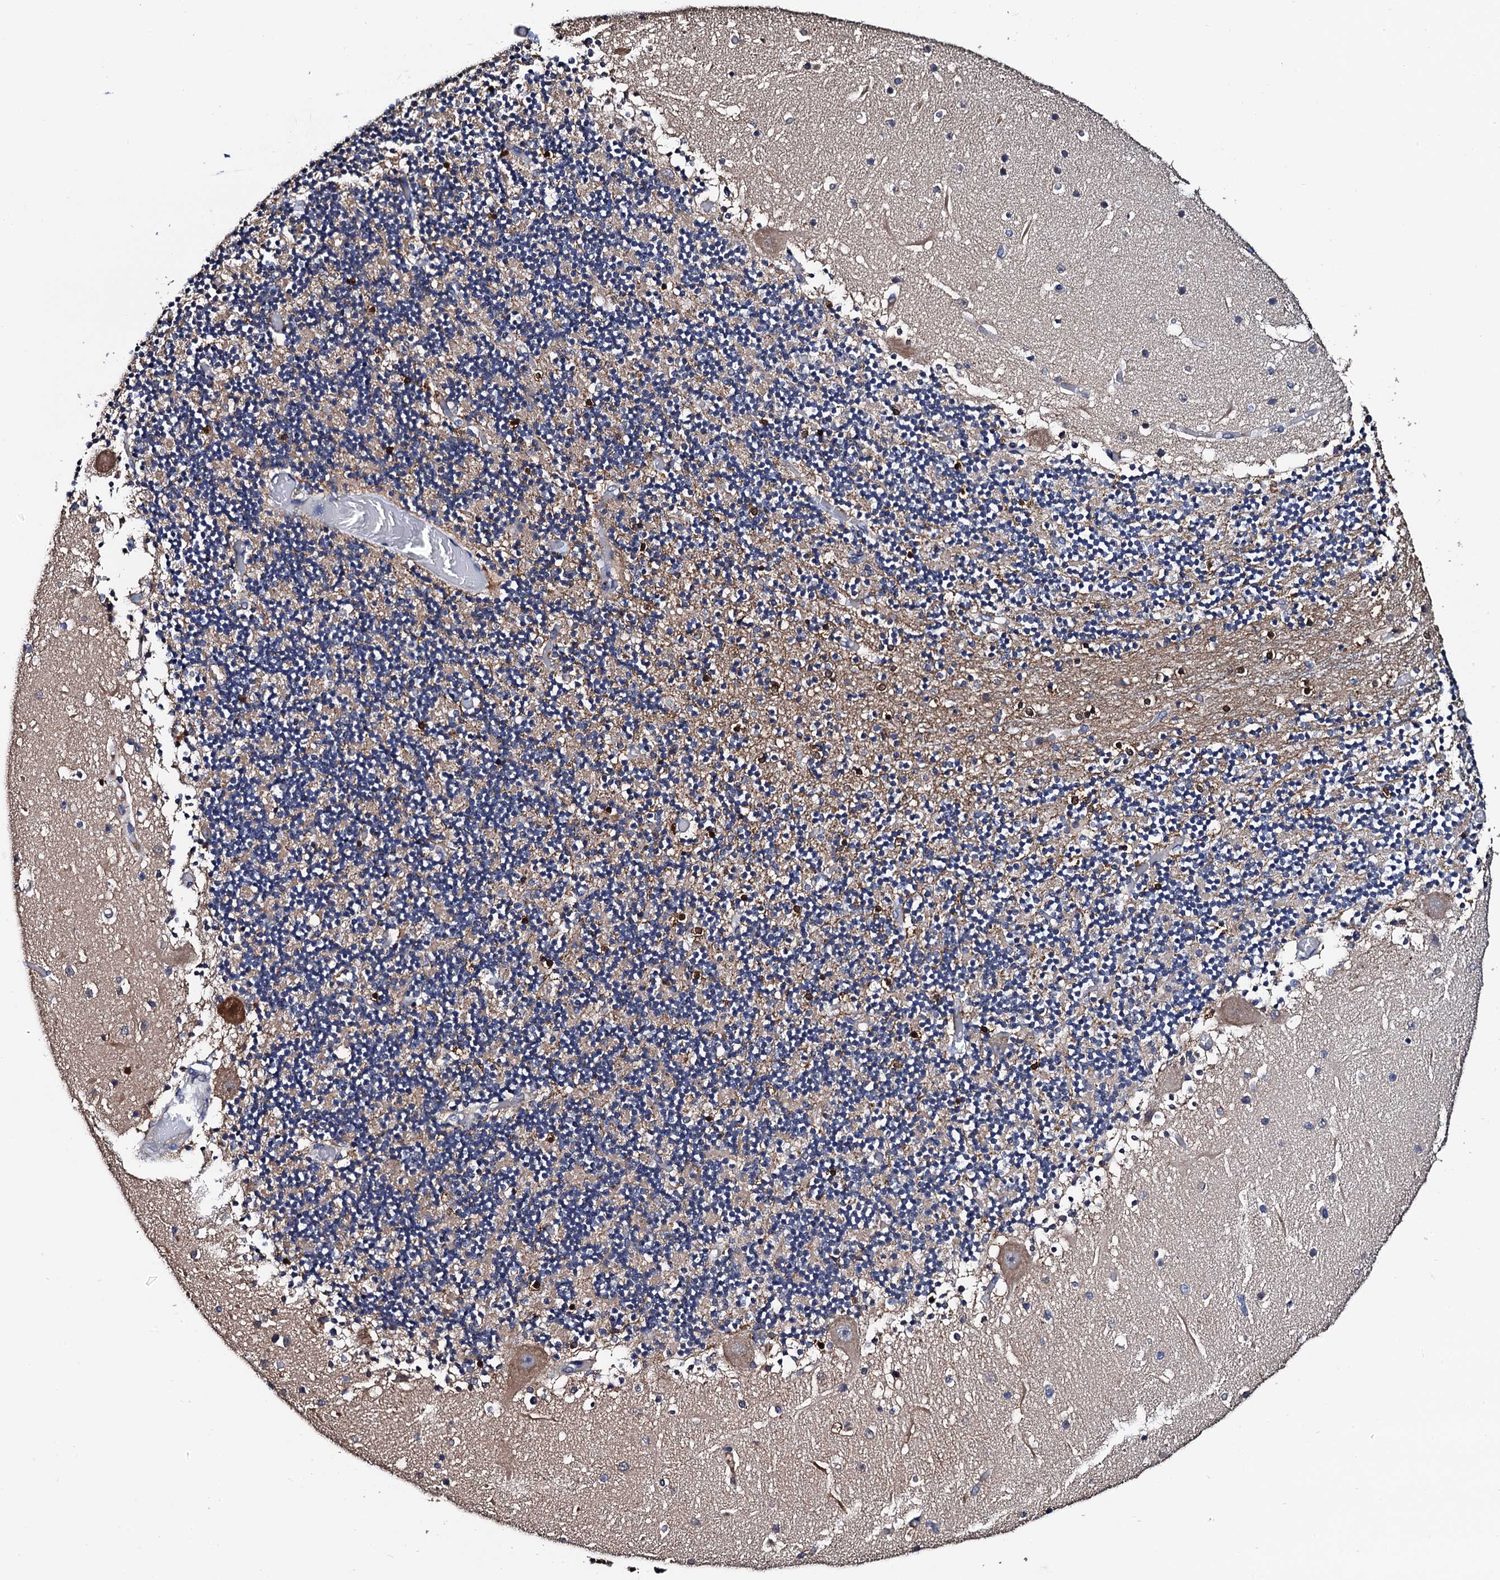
{"staining": {"intensity": "moderate", "quantity": "<25%", "location": "cytoplasmic/membranous"}, "tissue": "cerebellum", "cell_type": "Cells in granular layer", "image_type": "normal", "snomed": [{"axis": "morphology", "description": "Normal tissue, NOS"}, {"axis": "topography", "description": "Cerebellum"}], "caption": "A brown stain highlights moderate cytoplasmic/membranous expression of a protein in cells in granular layer of unremarkable human cerebellum. Using DAB (3,3'-diaminobenzidine) (brown) and hematoxylin (blue) stains, captured at high magnification using brightfield microscopy.", "gene": "RGS11", "patient": {"sex": "female", "age": 28}}